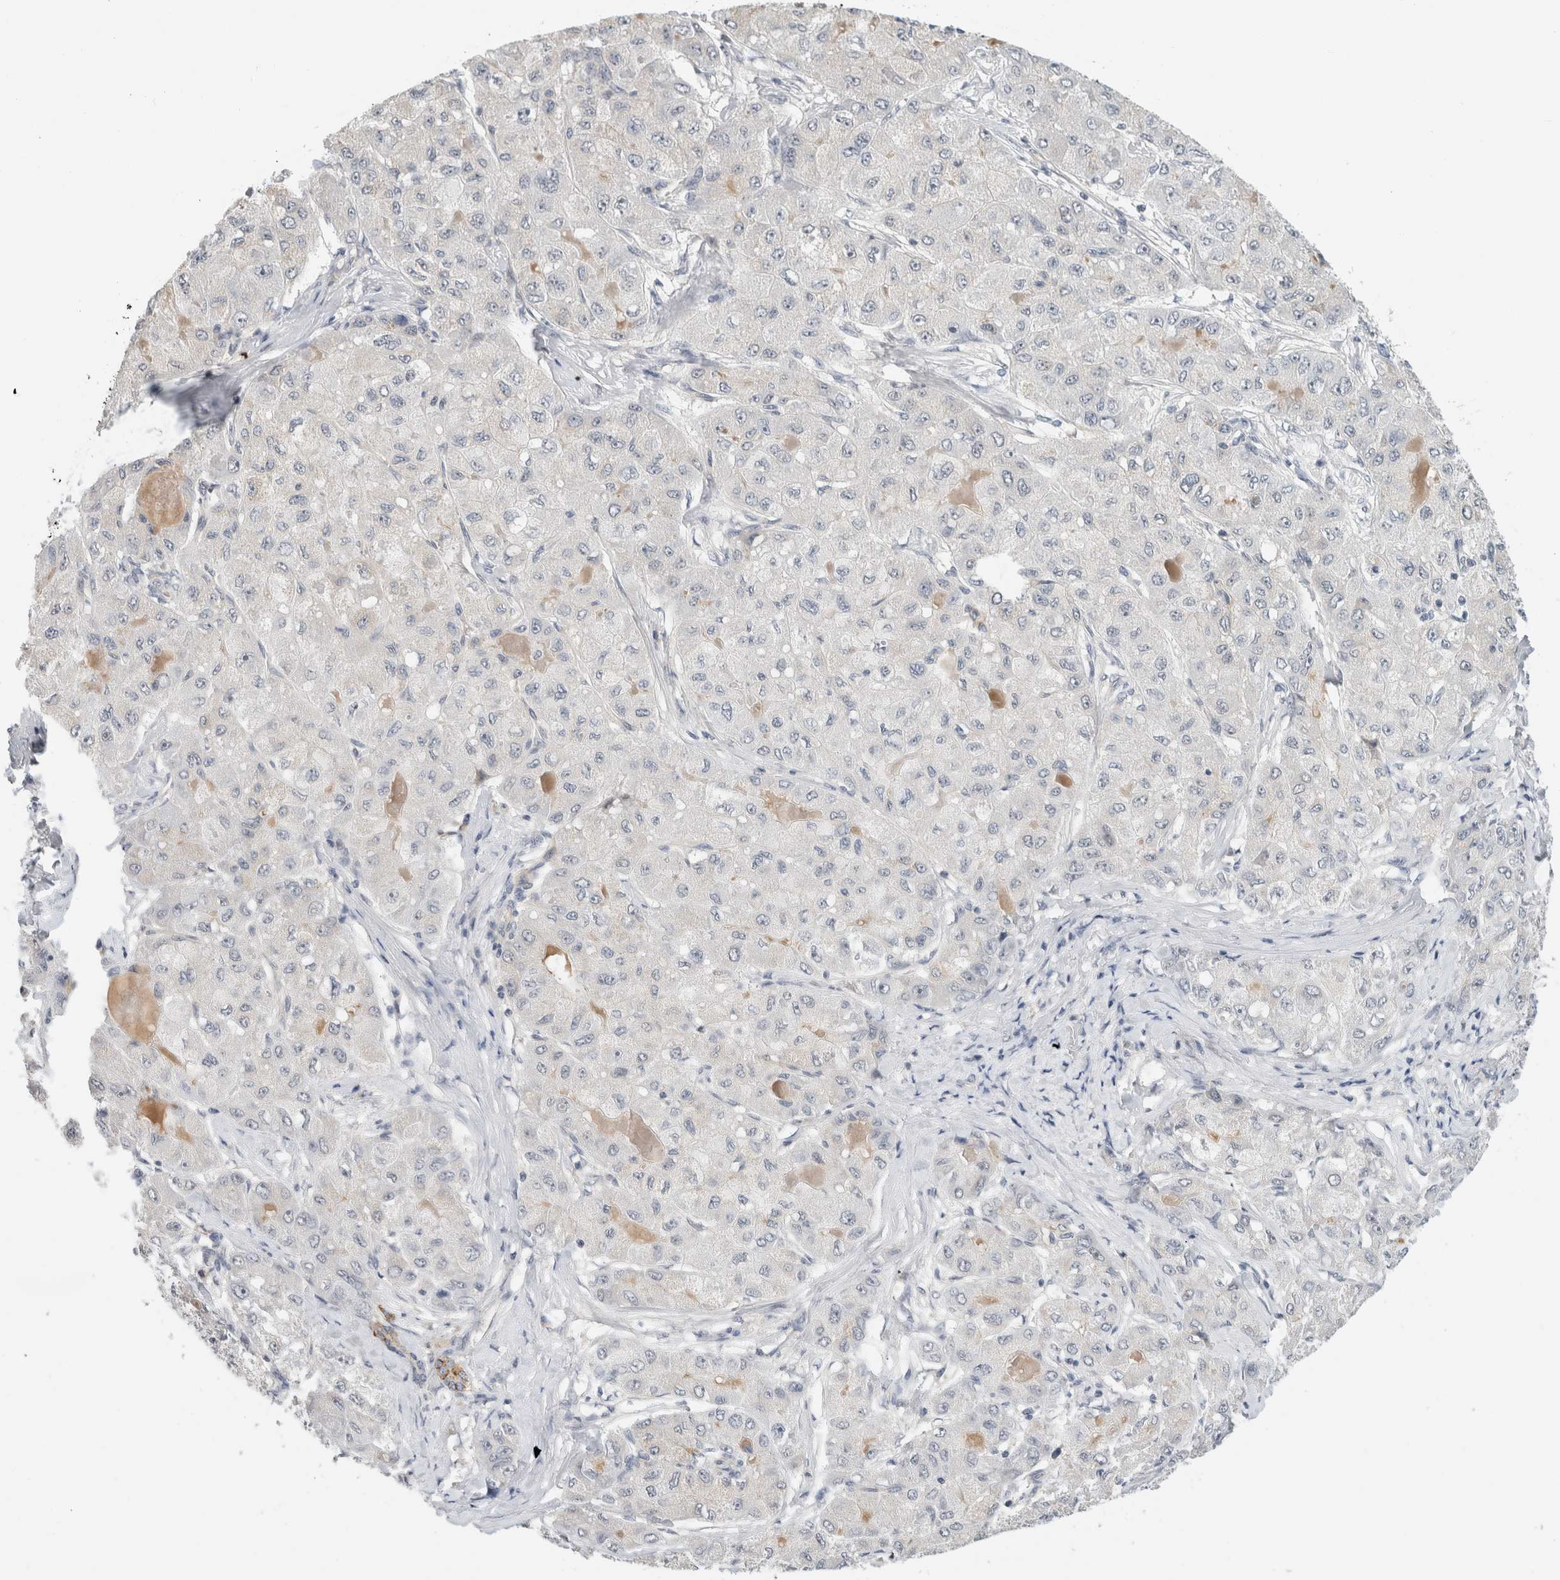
{"staining": {"intensity": "weak", "quantity": "<25%", "location": "cytoplasmic/membranous"}, "tissue": "liver cancer", "cell_type": "Tumor cells", "image_type": "cancer", "snomed": [{"axis": "morphology", "description": "Carcinoma, Hepatocellular, NOS"}, {"axis": "topography", "description": "Liver"}], "caption": "Tumor cells show no significant staining in hepatocellular carcinoma (liver).", "gene": "HCN3", "patient": {"sex": "male", "age": 80}}